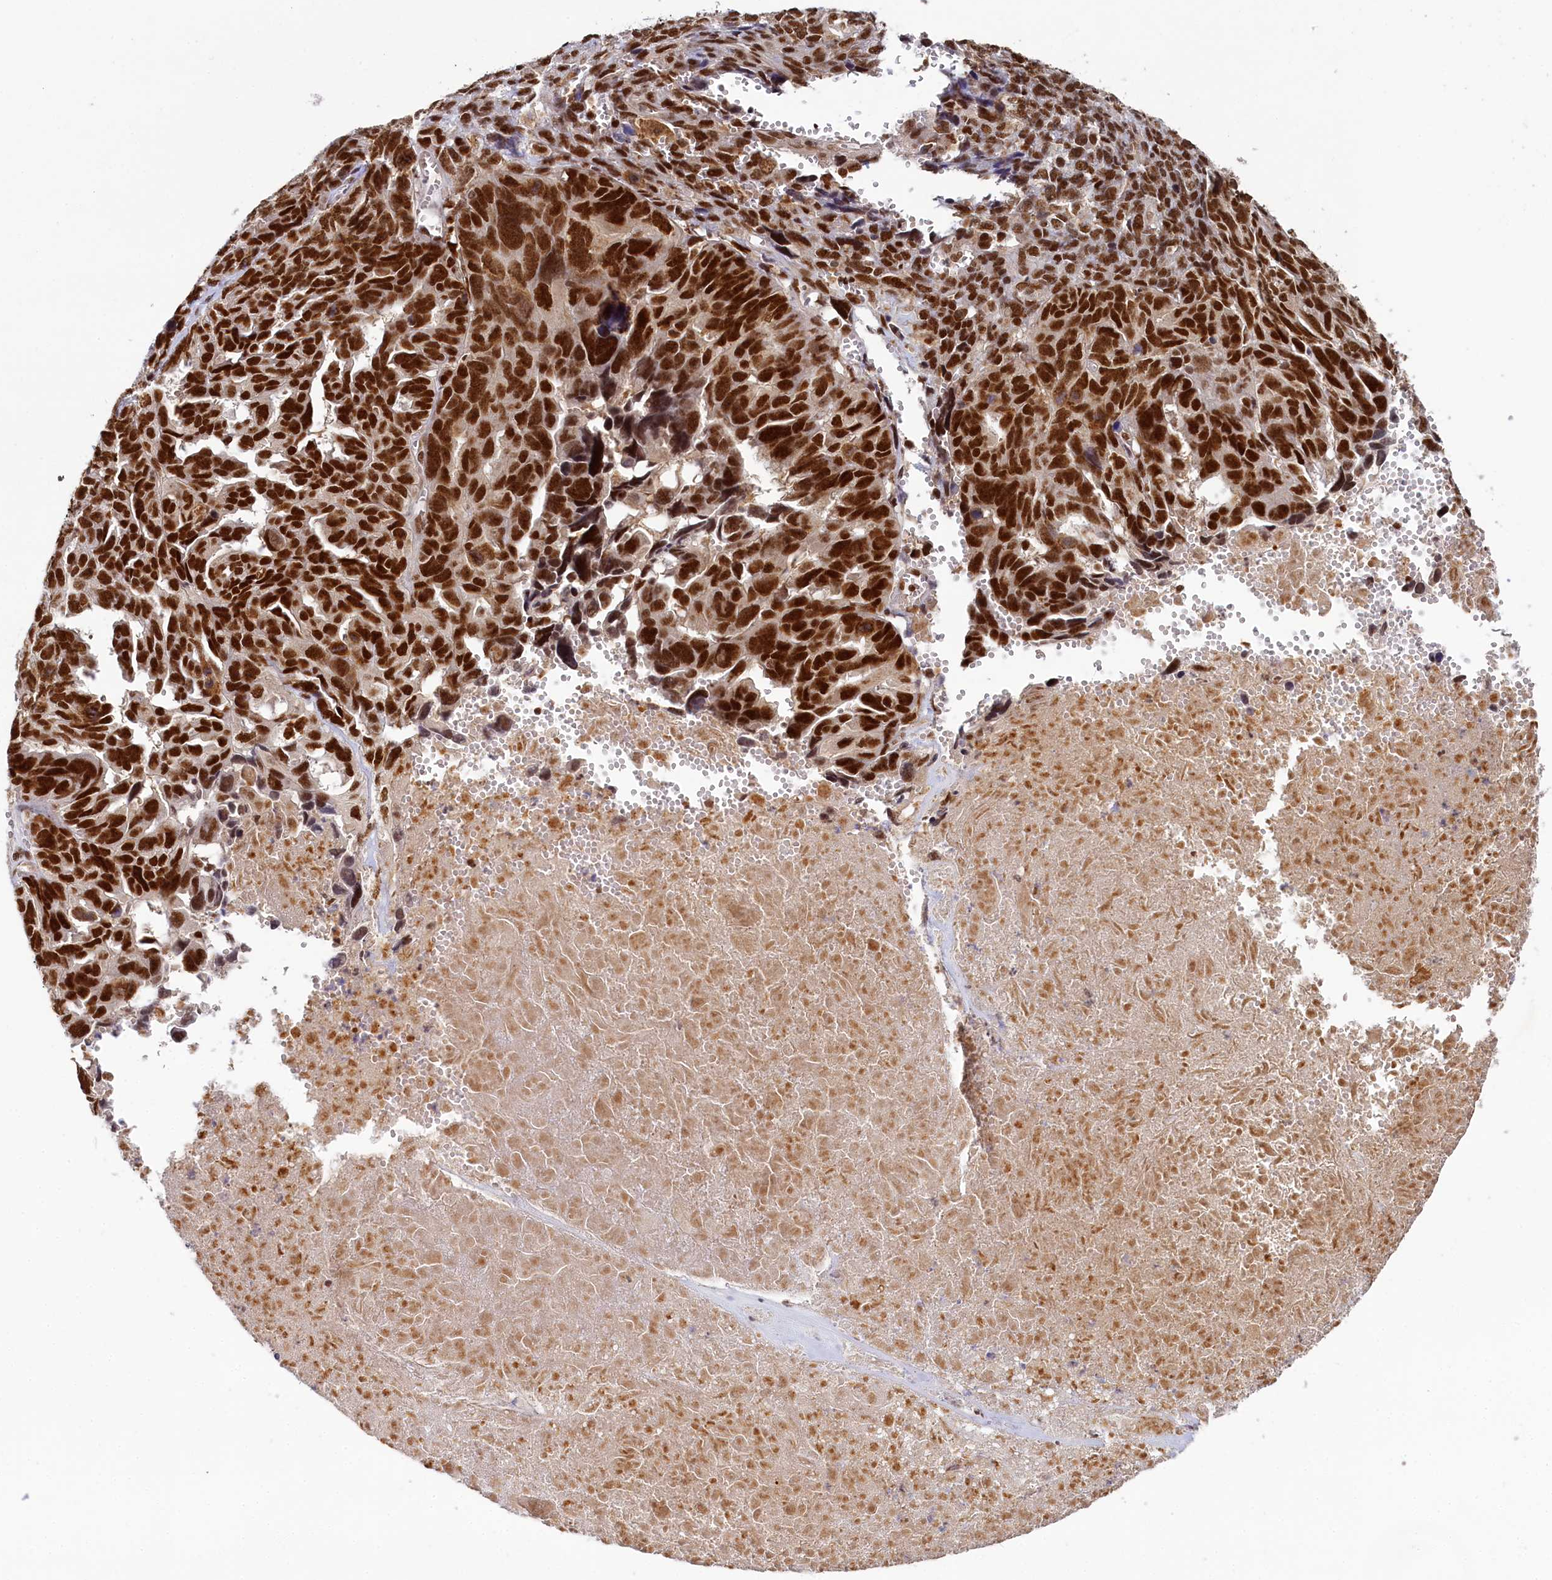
{"staining": {"intensity": "strong", "quantity": ">75%", "location": "nuclear"}, "tissue": "ovarian cancer", "cell_type": "Tumor cells", "image_type": "cancer", "snomed": [{"axis": "morphology", "description": "Cystadenocarcinoma, serous, NOS"}, {"axis": "topography", "description": "Ovary"}], "caption": "Immunohistochemistry of human ovarian cancer reveals high levels of strong nuclear positivity in approximately >75% of tumor cells. (DAB (3,3'-diaminobenzidine) IHC with brightfield microscopy, high magnification).", "gene": "PPHLN1", "patient": {"sex": "female", "age": 79}}